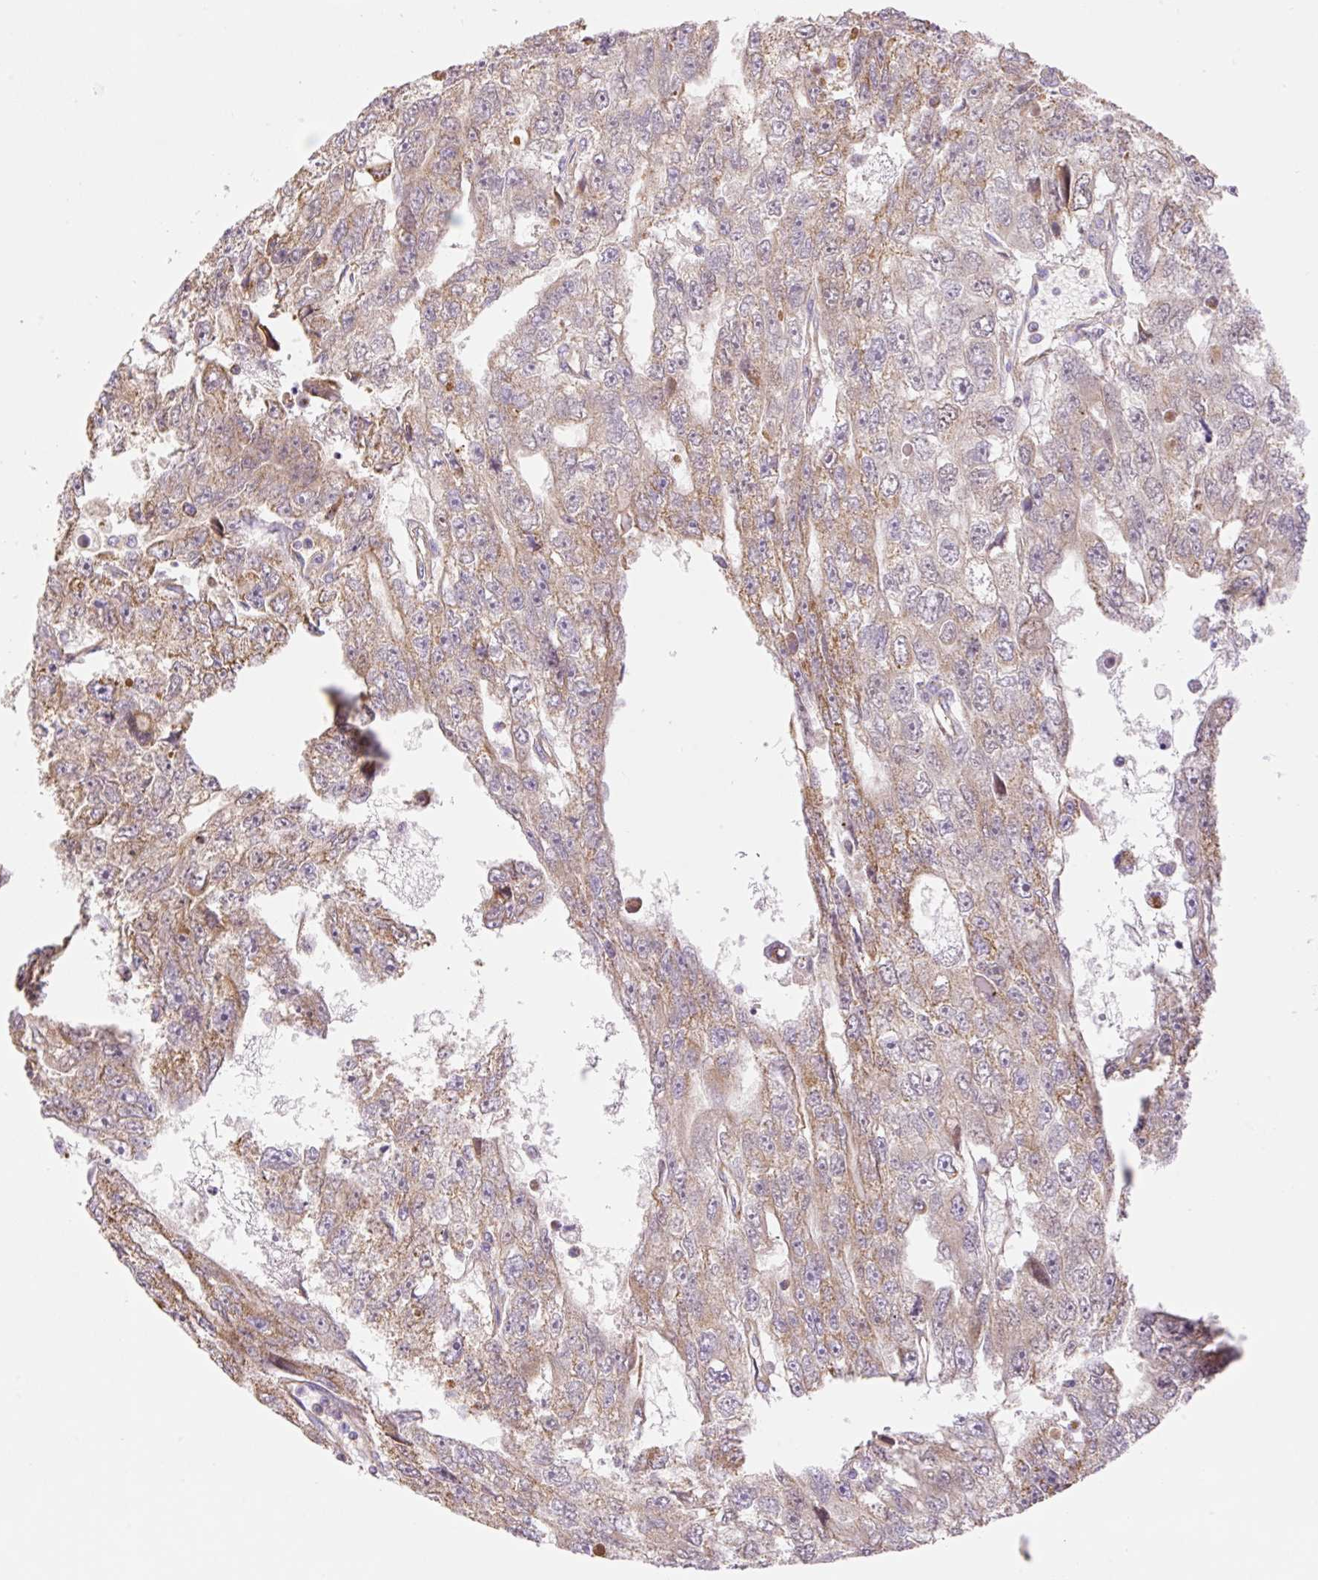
{"staining": {"intensity": "moderate", "quantity": "25%-75%", "location": "cytoplasmic/membranous"}, "tissue": "testis cancer", "cell_type": "Tumor cells", "image_type": "cancer", "snomed": [{"axis": "morphology", "description": "Carcinoma, Embryonal, NOS"}, {"axis": "topography", "description": "Testis"}], "caption": "DAB (3,3'-diaminobenzidine) immunohistochemical staining of human testis cancer demonstrates moderate cytoplasmic/membranous protein positivity in approximately 25%-75% of tumor cells.", "gene": "ESAM", "patient": {"sex": "male", "age": 20}}